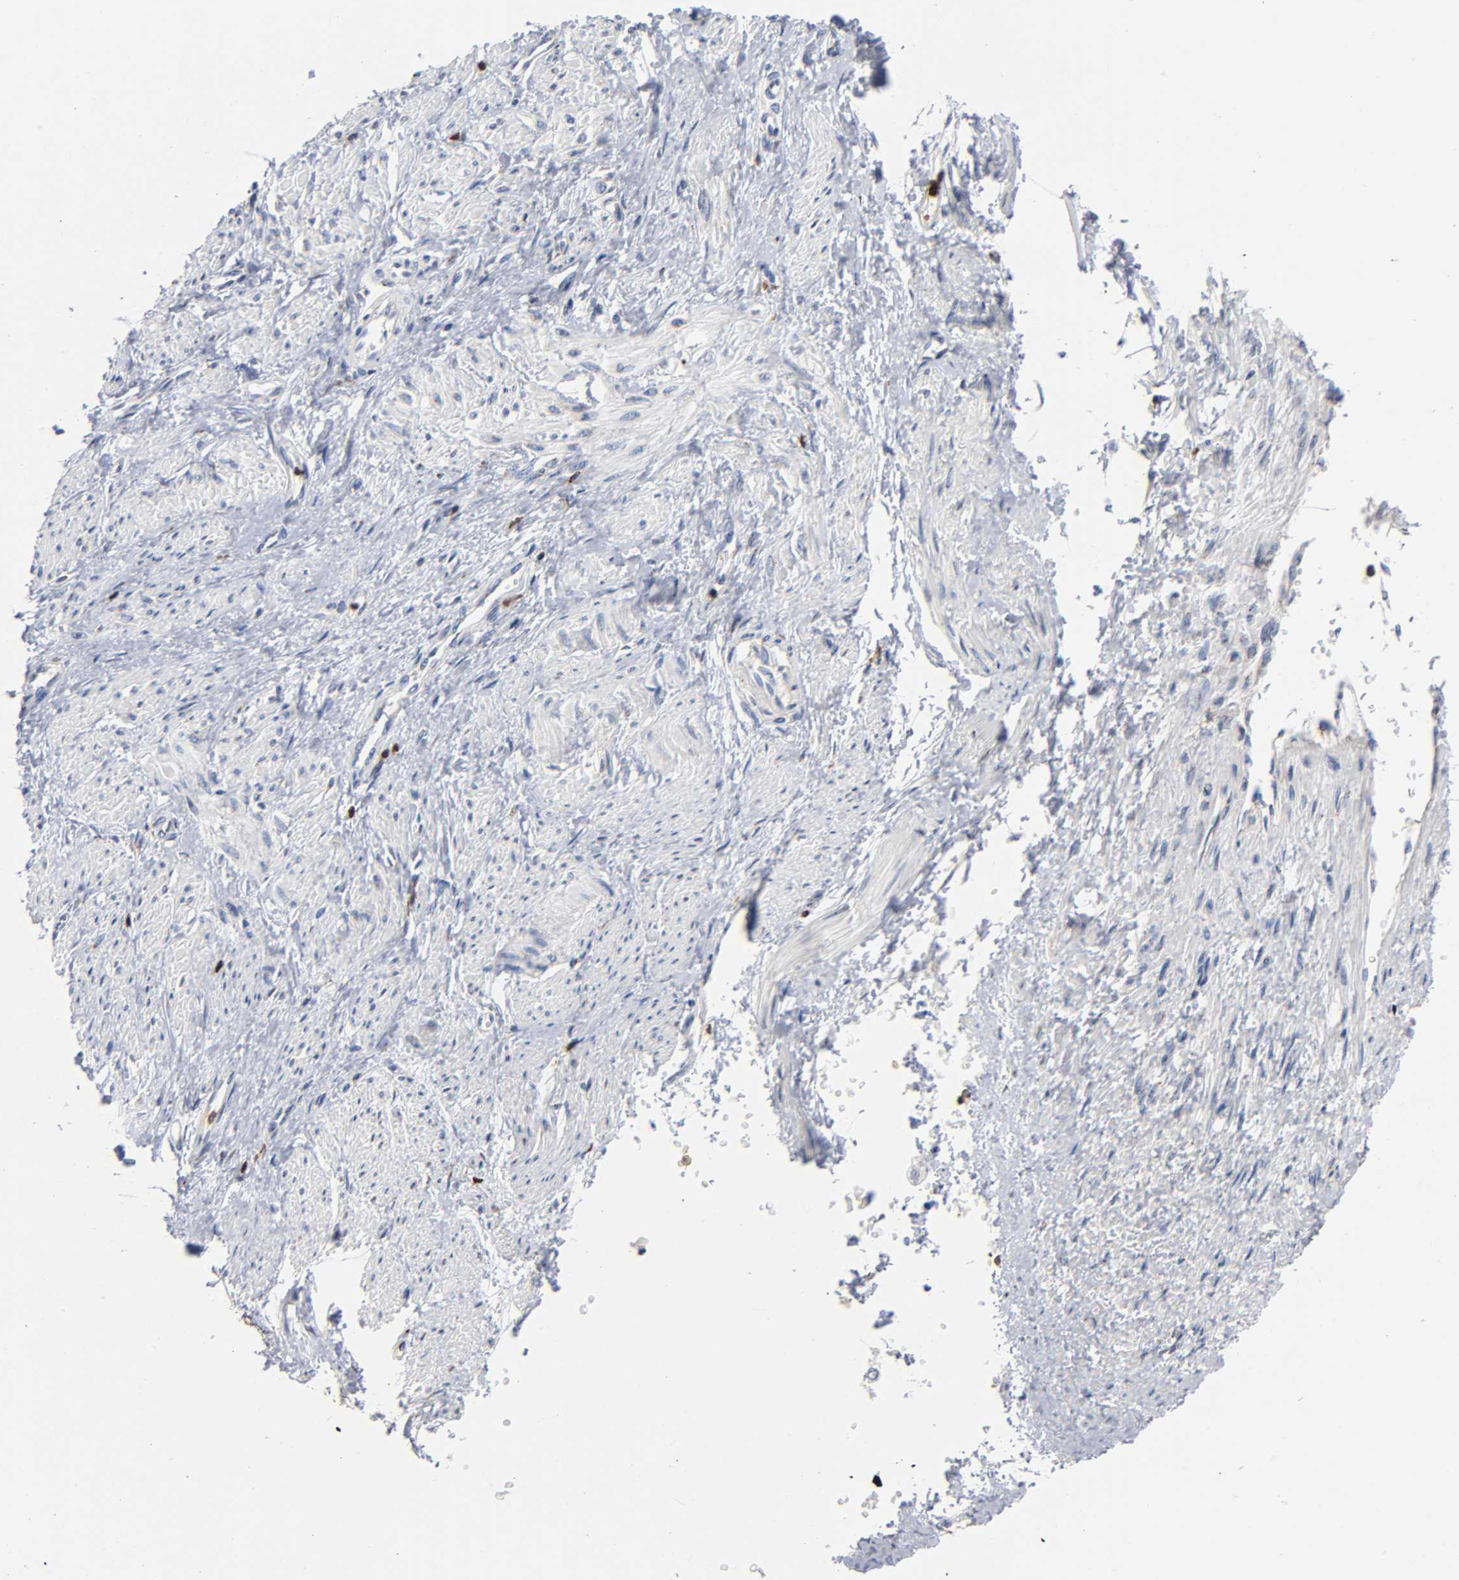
{"staining": {"intensity": "negative", "quantity": "none", "location": "none"}, "tissue": "smooth muscle", "cell_type": "Smooth muscle cells", "image_type": "normal", "snomed": [{"axis": "morphology", "description": "Normal tissue, NOS"}, {"axis": "topography", "description": "Smooth muscle"}, {"axis": "topography", "description": "Uterus"}], "caption": "Immunohistochemical staining of unremarkable human smooth muscle demonstrates no significant staining in smooth muscle cells.", "gene": "CAPN10", "patient": {"sex": "female", "age": 39}}